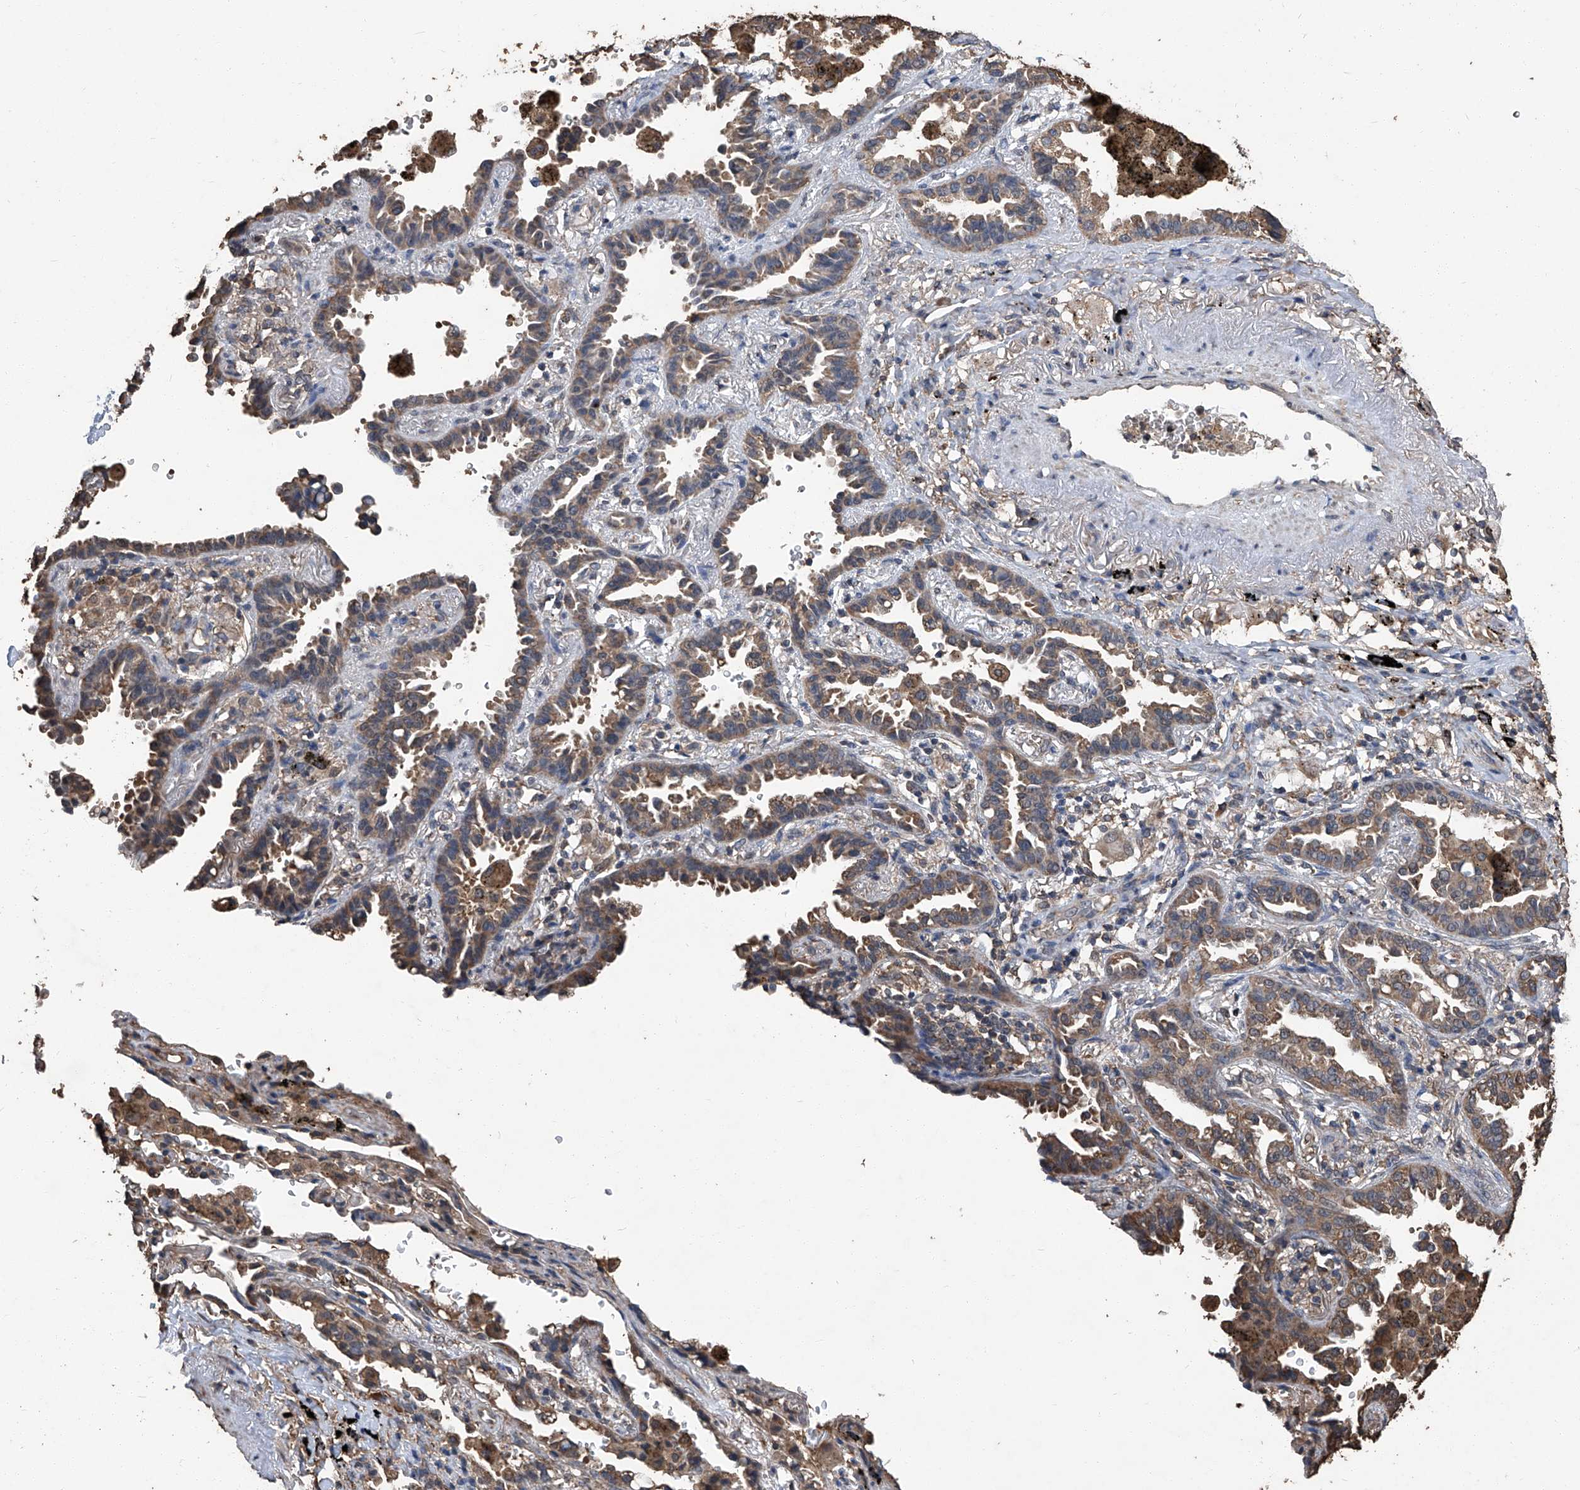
{"staining": {"intensity": "moderate", "quantity": ">75%", "location": "cytoplasmic/membranous"}, "tissue": "lung cancer", "cell_type": "Tumor cells", "image_type": "cancer", "snomed": [{"axis": "morphology", "description": "Normal tissue, NOS"}, {"axis": "morphology", "description": "Adenocarcinoma, NOS"}, {"axis": "topography", "description": "Lung"}], "caption": "Protein staining demonstrates moderate cytoplasmic/membranous staining in approximately >75% of tumor cells in lung cancer.", "gene": "STARD7", "patient": {"sex": "male", "age": 59}}